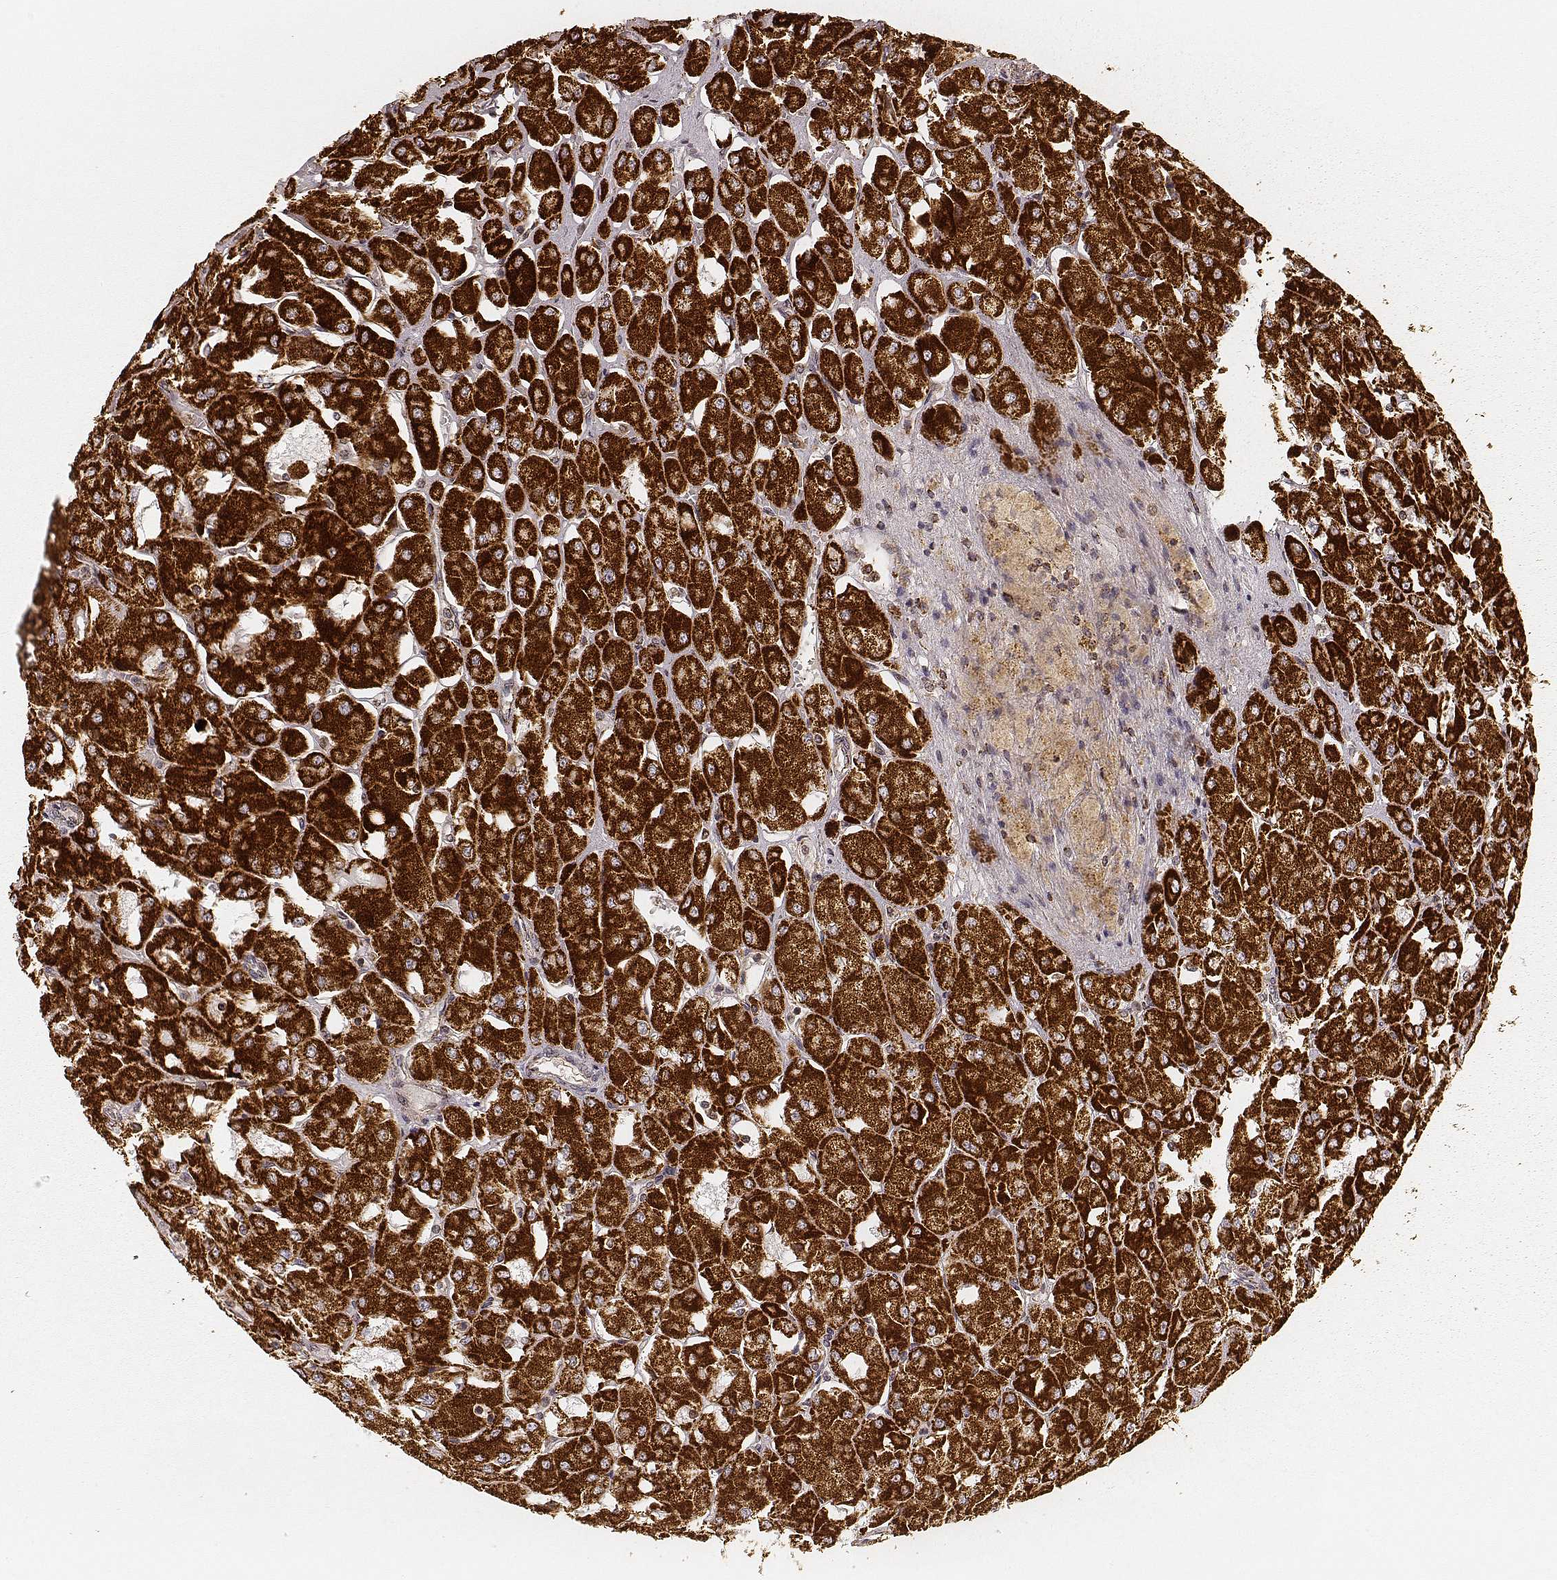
{"staining": {"intensity": "strong", "quantity": ">75%", "location": "cytoplasmic/membranous"}, "tissue": "renal cancer", "cell_type": "Tumor cells", "image_type": "cancer", "snomed": [{"axis": "morphology", "description": "Adenocarcinoma, NOS"}, {"axis": "topography", "description": "Kidney"}], "caption": "Immunohistochemical staining of renal adenocarcinoma reveals strong cytoplasmic/membranous protein staining in approximately >75% of tumor cells.", "gene": "CS", "patient": {"sex": "male", "age": 72}}